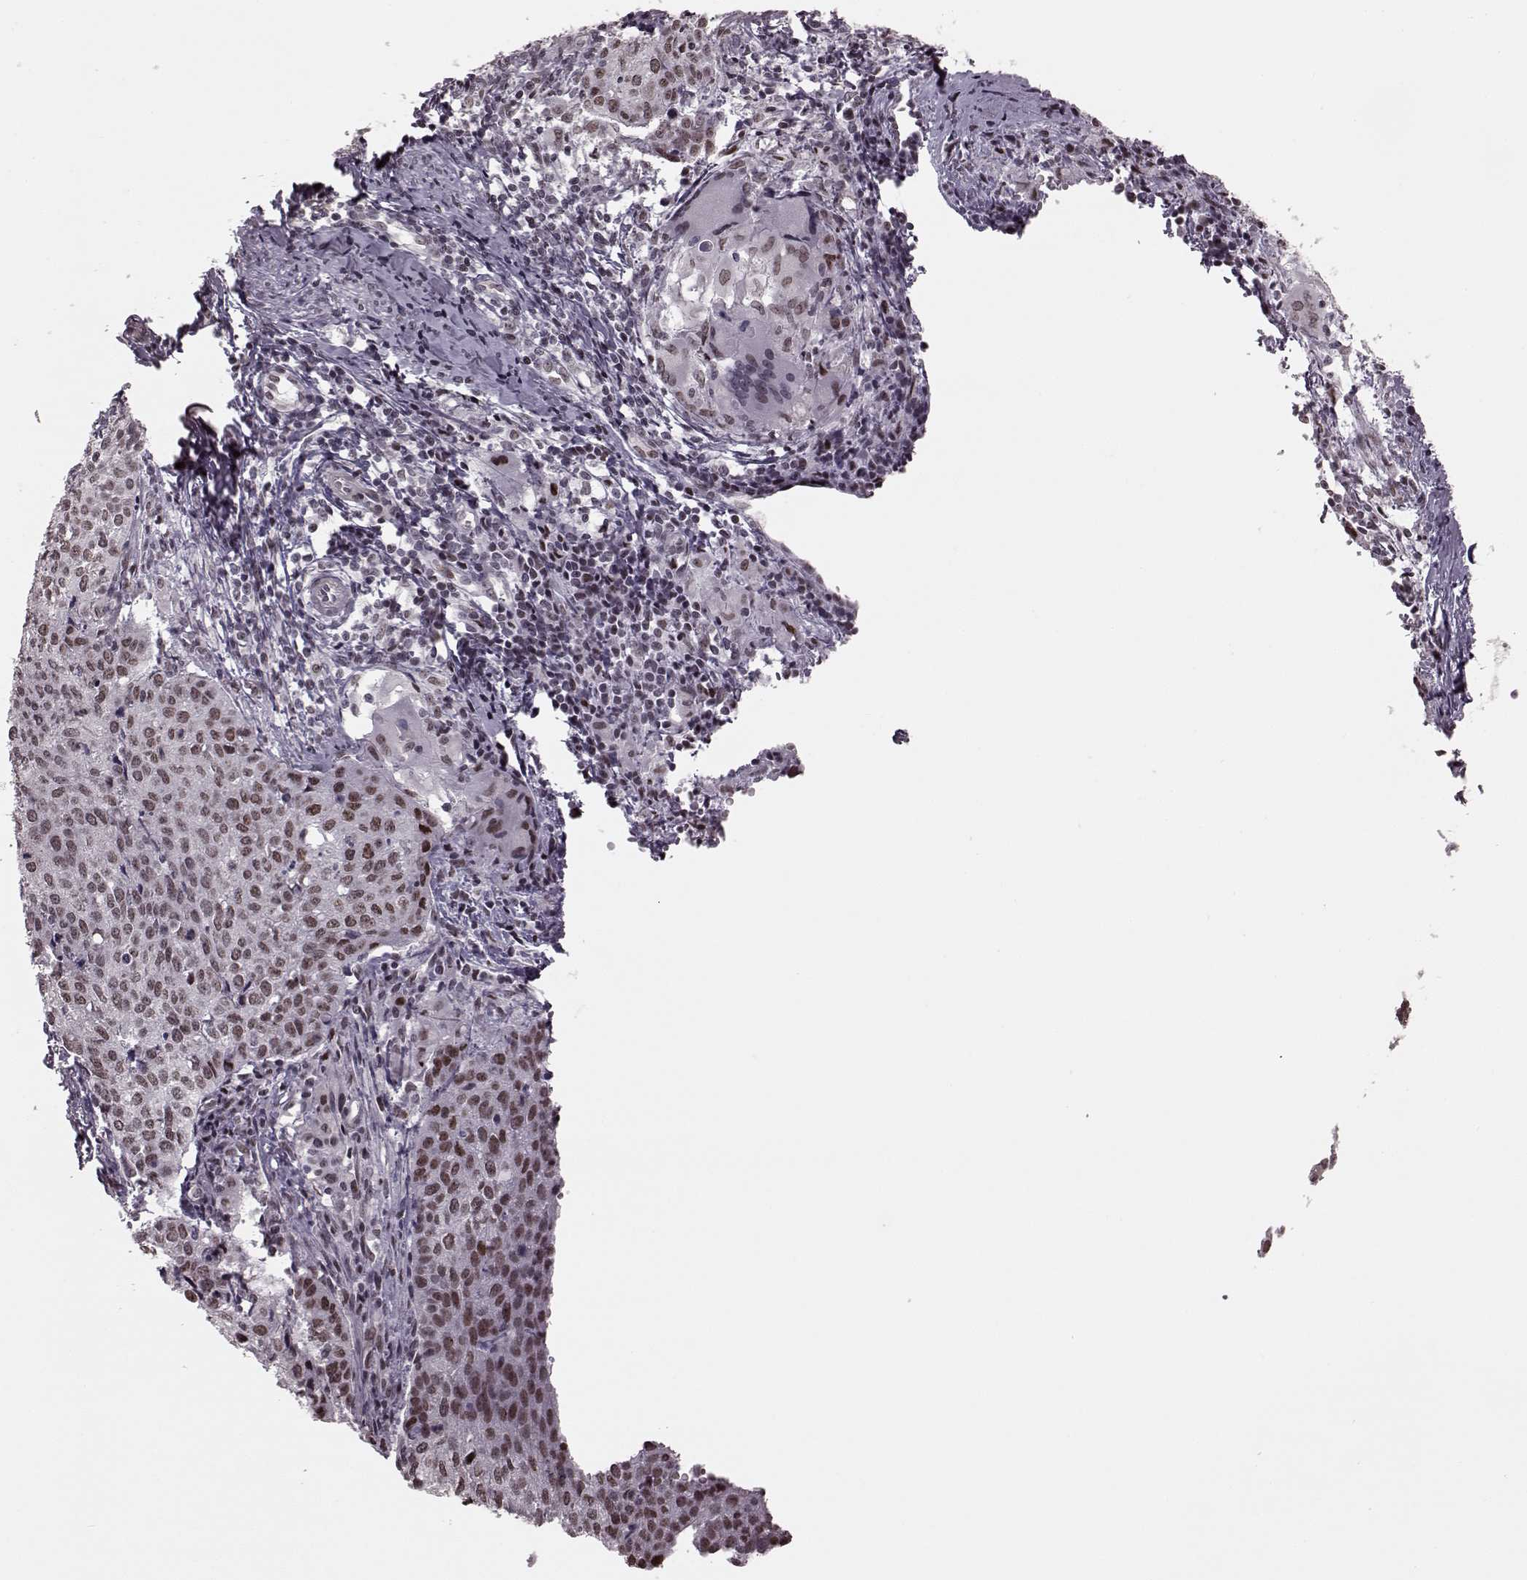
{"staining": {"intensity": "weak", "quantity": ">75%", "location": "nuclear"}, "tissue": "cervical cancer", "cell_type": "Tumor cells", "image_type": "cancer", "snomed": [{"axis": "morphology", "description": "Squamous cell carcinoma, NOS"}, {"axis": "topography", "description": "Cervix"}], "caption": "Cervical cancer (squamous cell carcinoma) was stained to show a protein in brown. There is low levels of weak nuclear staining in approximately >75% of tumor cells. Nuclei are stained in blue.", "gene": "NR2C1", "patient": {"sex": "female", "age": 38}}